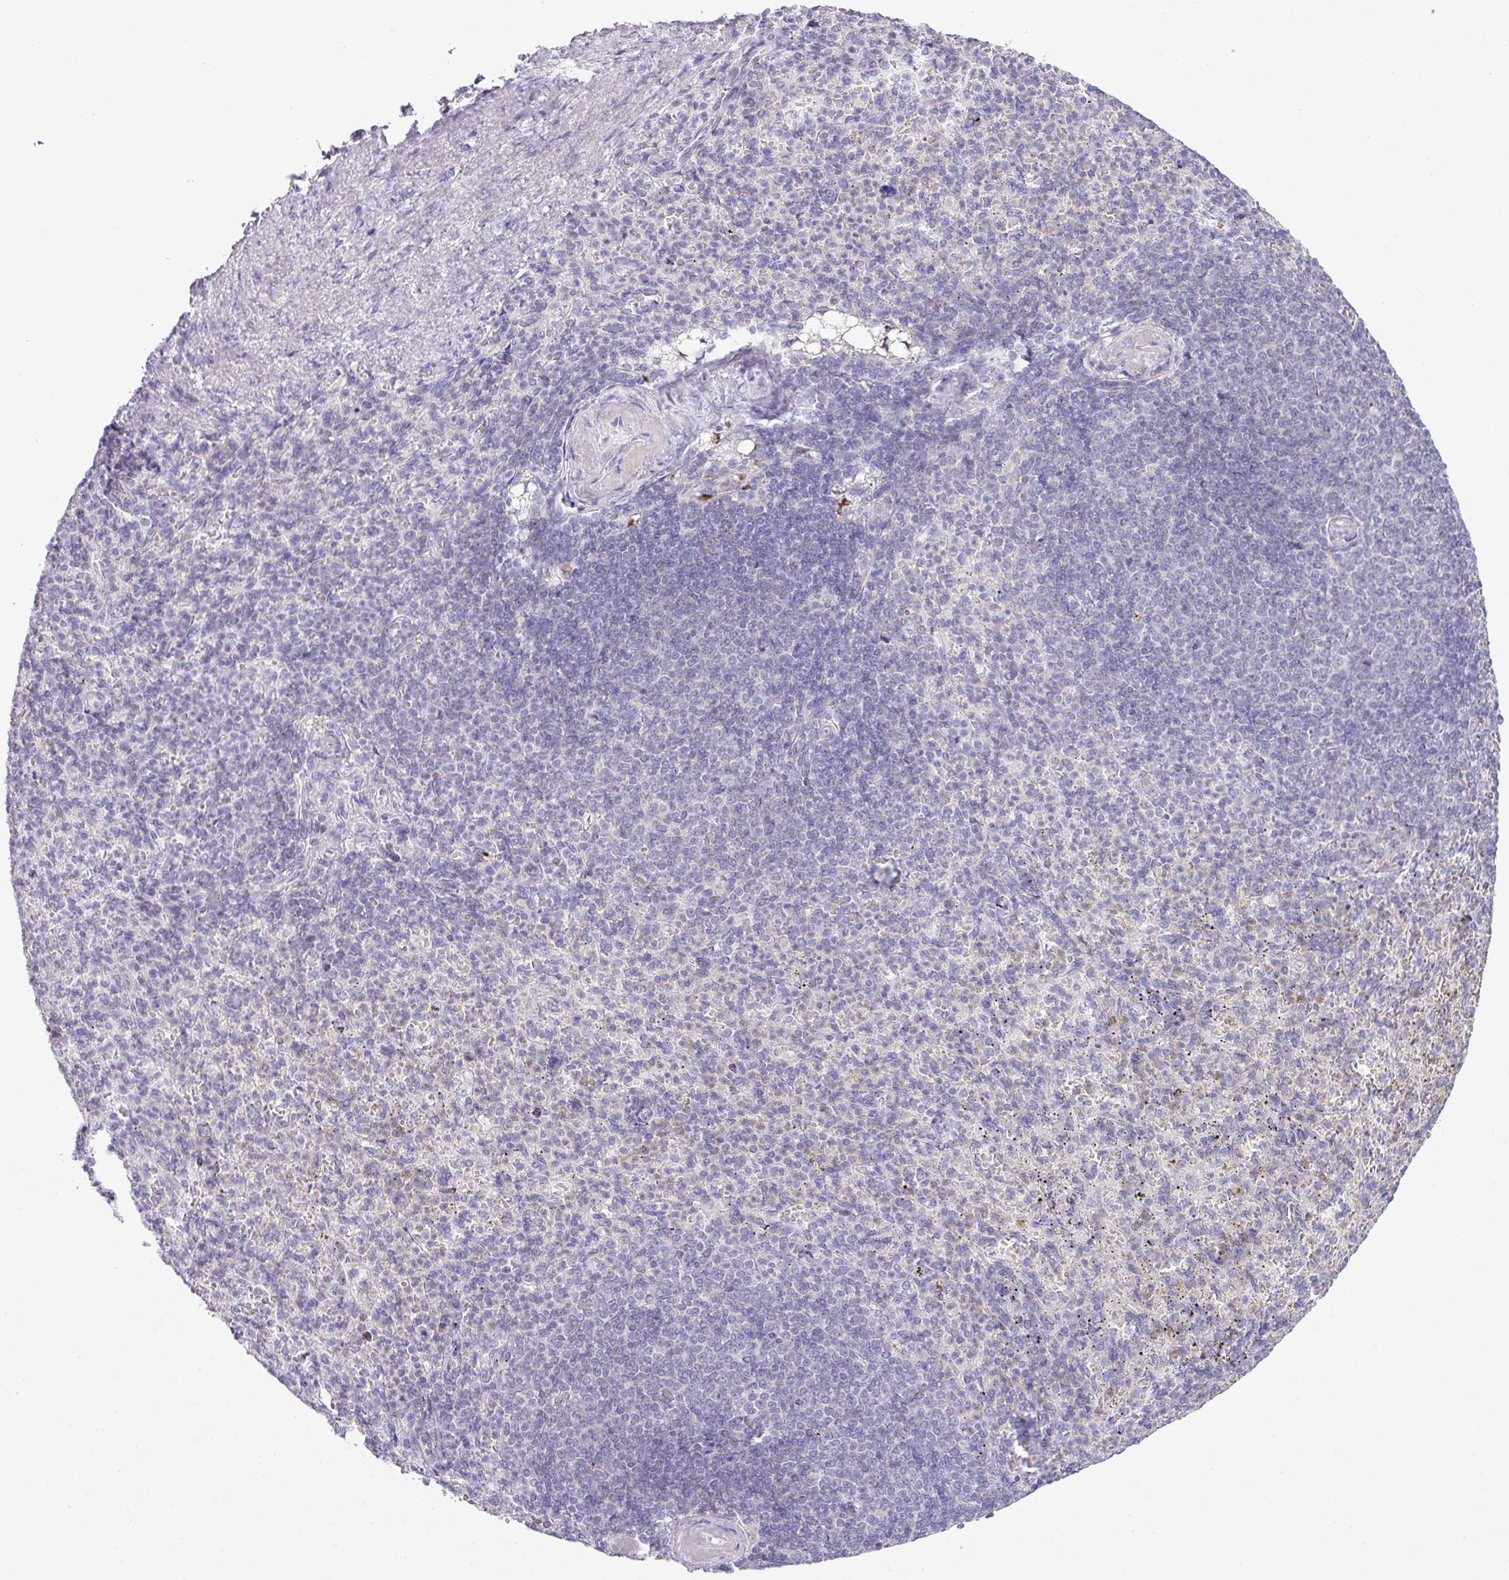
{"staining": {"intensity": "negative", "quantity": "none", "location": "none"}, "tissue": "spleen", "cell_type": "Cells in red pulp", "image_type": "normal", "snomed": [{"axis": "morphology", "description": "Normal tissue, NOS"}, {"axis": "topography", "description": "Spleen"}], "caption": "A high-resolution histopathology image shows immunohistochemistry (IHC) staining of unremarkable spleen, which exhibits no significant positivity in cells in red pulp.", "gene": "ANKRD13B", "patient": {"sex": "female", "age": 74}}